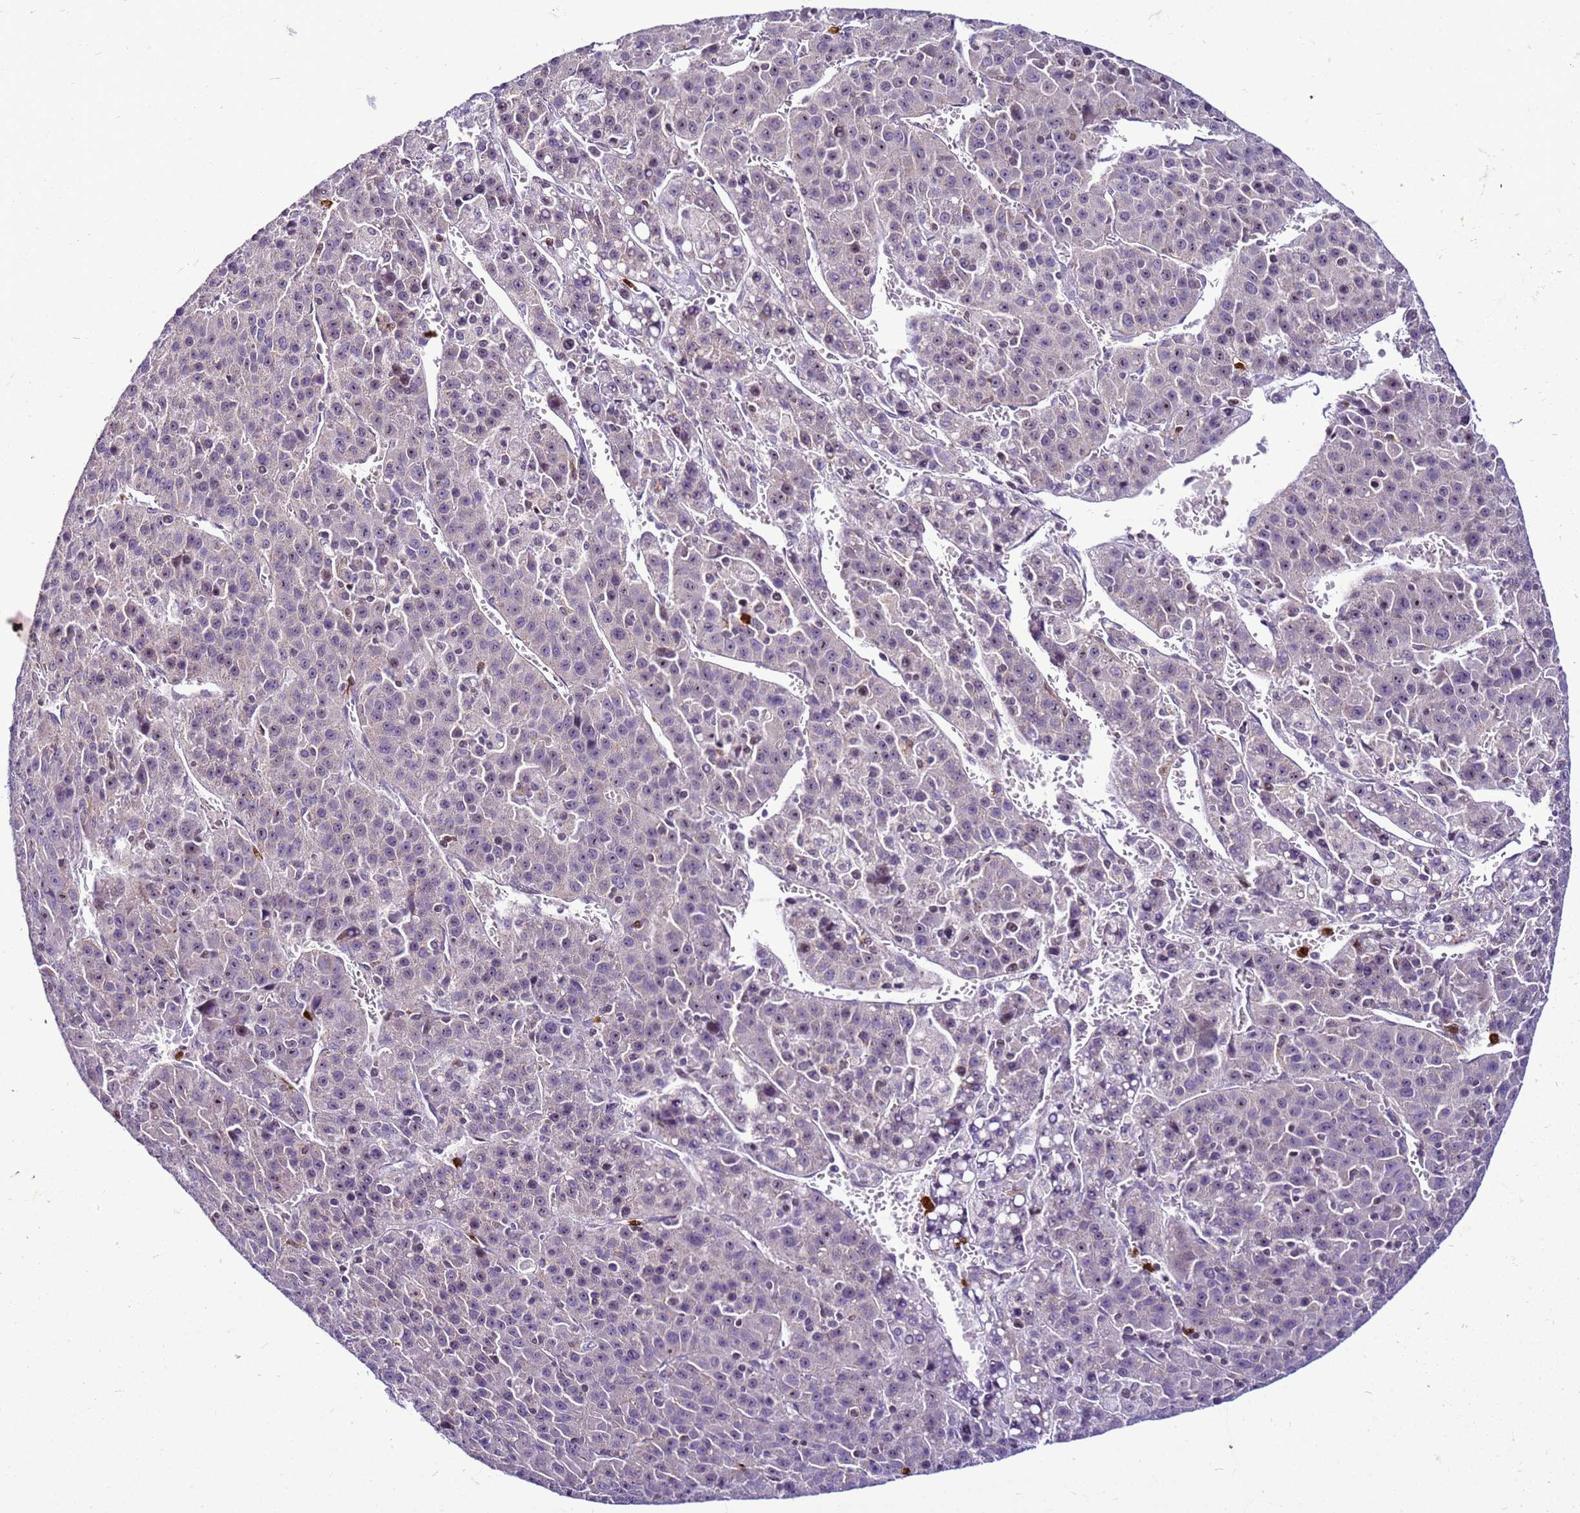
{"staining": {"intensity": "weak", "quantity": ">75%", "location": "nuclear"}, "tissue": "liver cancer", "cell_type": "Tumor cells", "image_type": "cancer", "snomed": [{"axis": "morphology", "description": "Carcinoma, Hepatocellular, NOS"}, {"axis": "topography", "description": "Liver"}], "caption": "This histopathology image demonstrates immunohistochemistry (IHC) staining of human liver hepatocellular carcinoma, with low weak nuclear positivity in about >75% of tumor cells.", "gene": "VPS4B", "patient": {"sex": "female", "age": 53}}